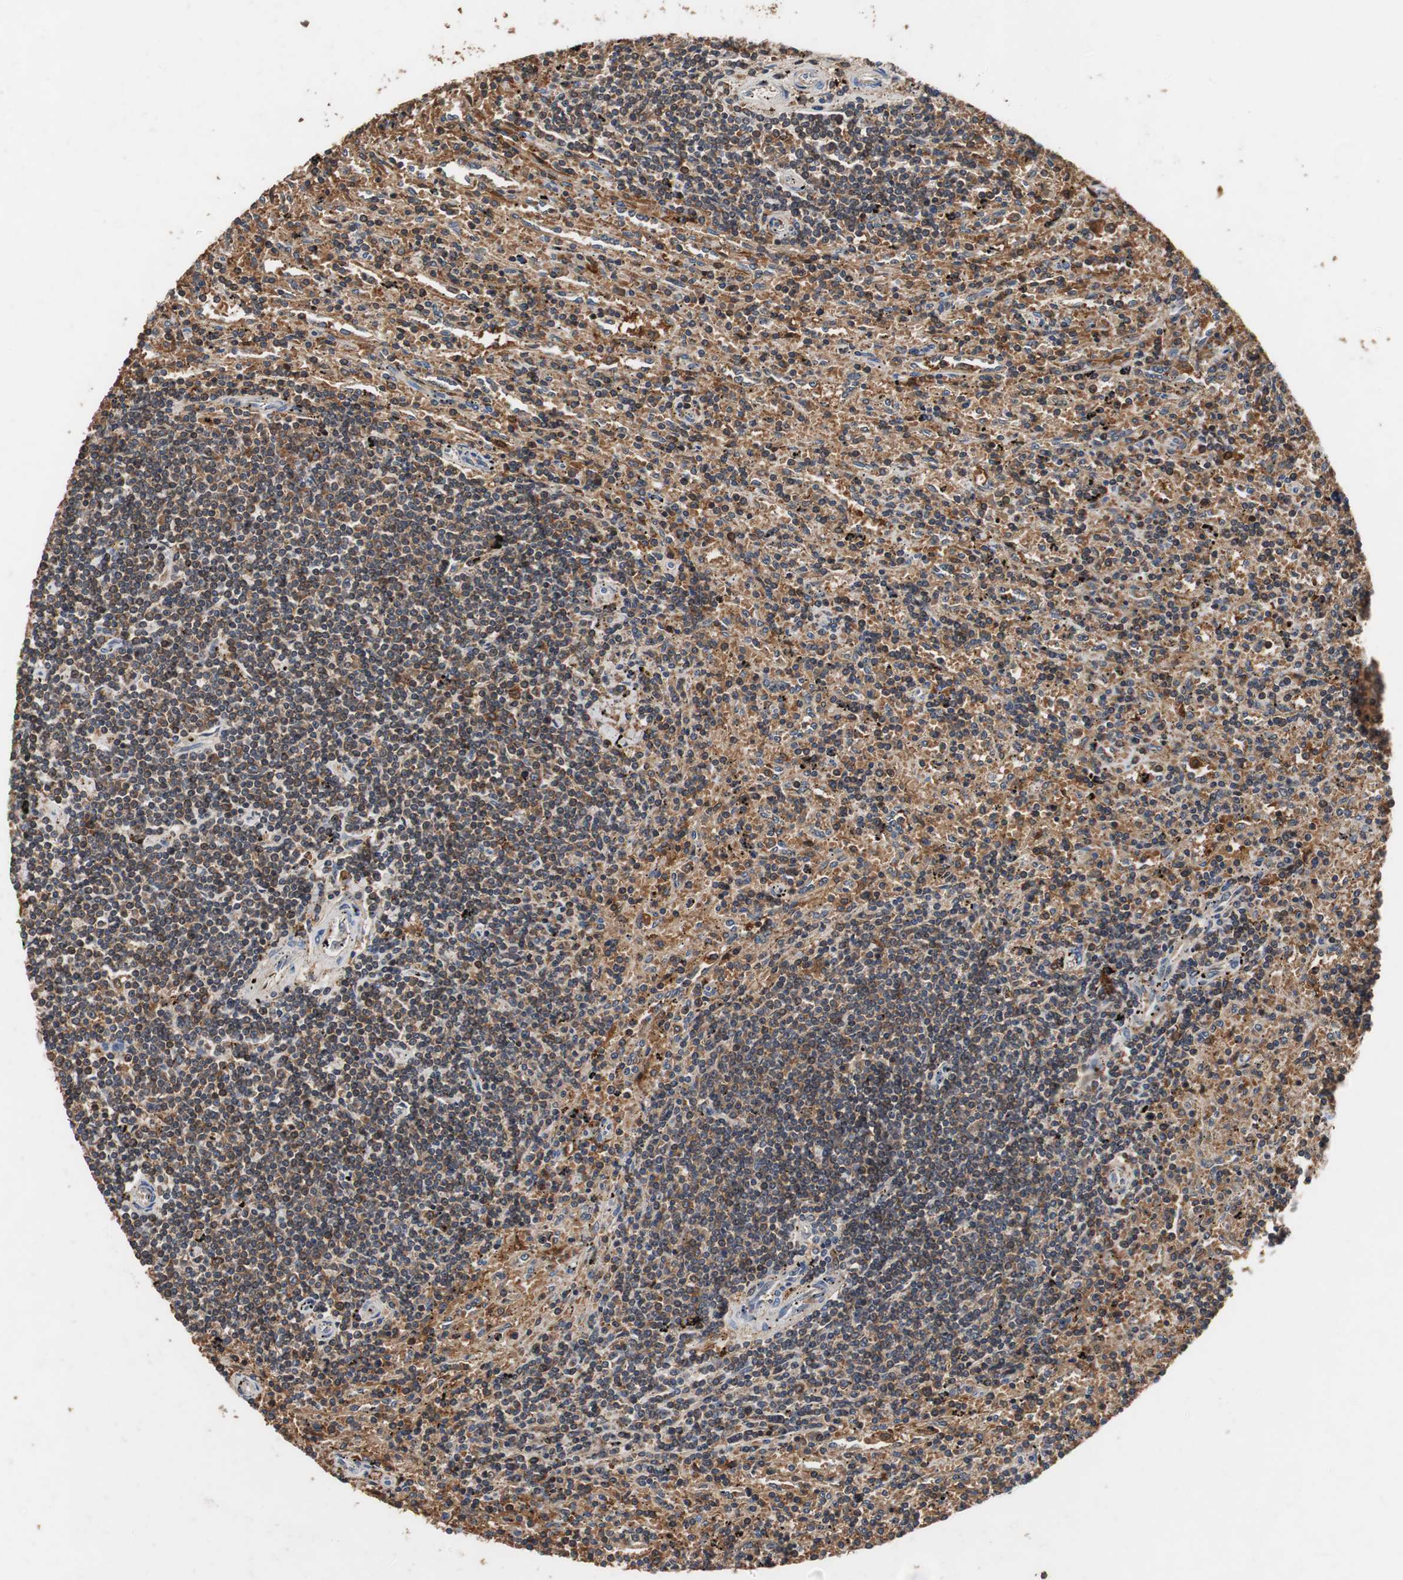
{"staining": {"intensity": "moderate", "quantity": "25%-75%", "location": "cytoplasmic/membranous"}, "tissue": "lymphoma", "cell_type": "Tumor cells", "image_type": "cancer", "snomed": [{"axis": "morphology", "description": "Malignant lymphoma, non-Hodgkin's type, Low grade"}, {"axis": "topography", "description": "Spleen"}], "caption": "DAB immunohistochemical staining of low-grade malignant lymphoma, non-Hodgkin's type demonstrates moderate cytoplasmic/membranous protein staining in approximately 25%-75% of tumor cells.", "gene": "CALB2", "patient": {"sex": "male", "age": 76}}